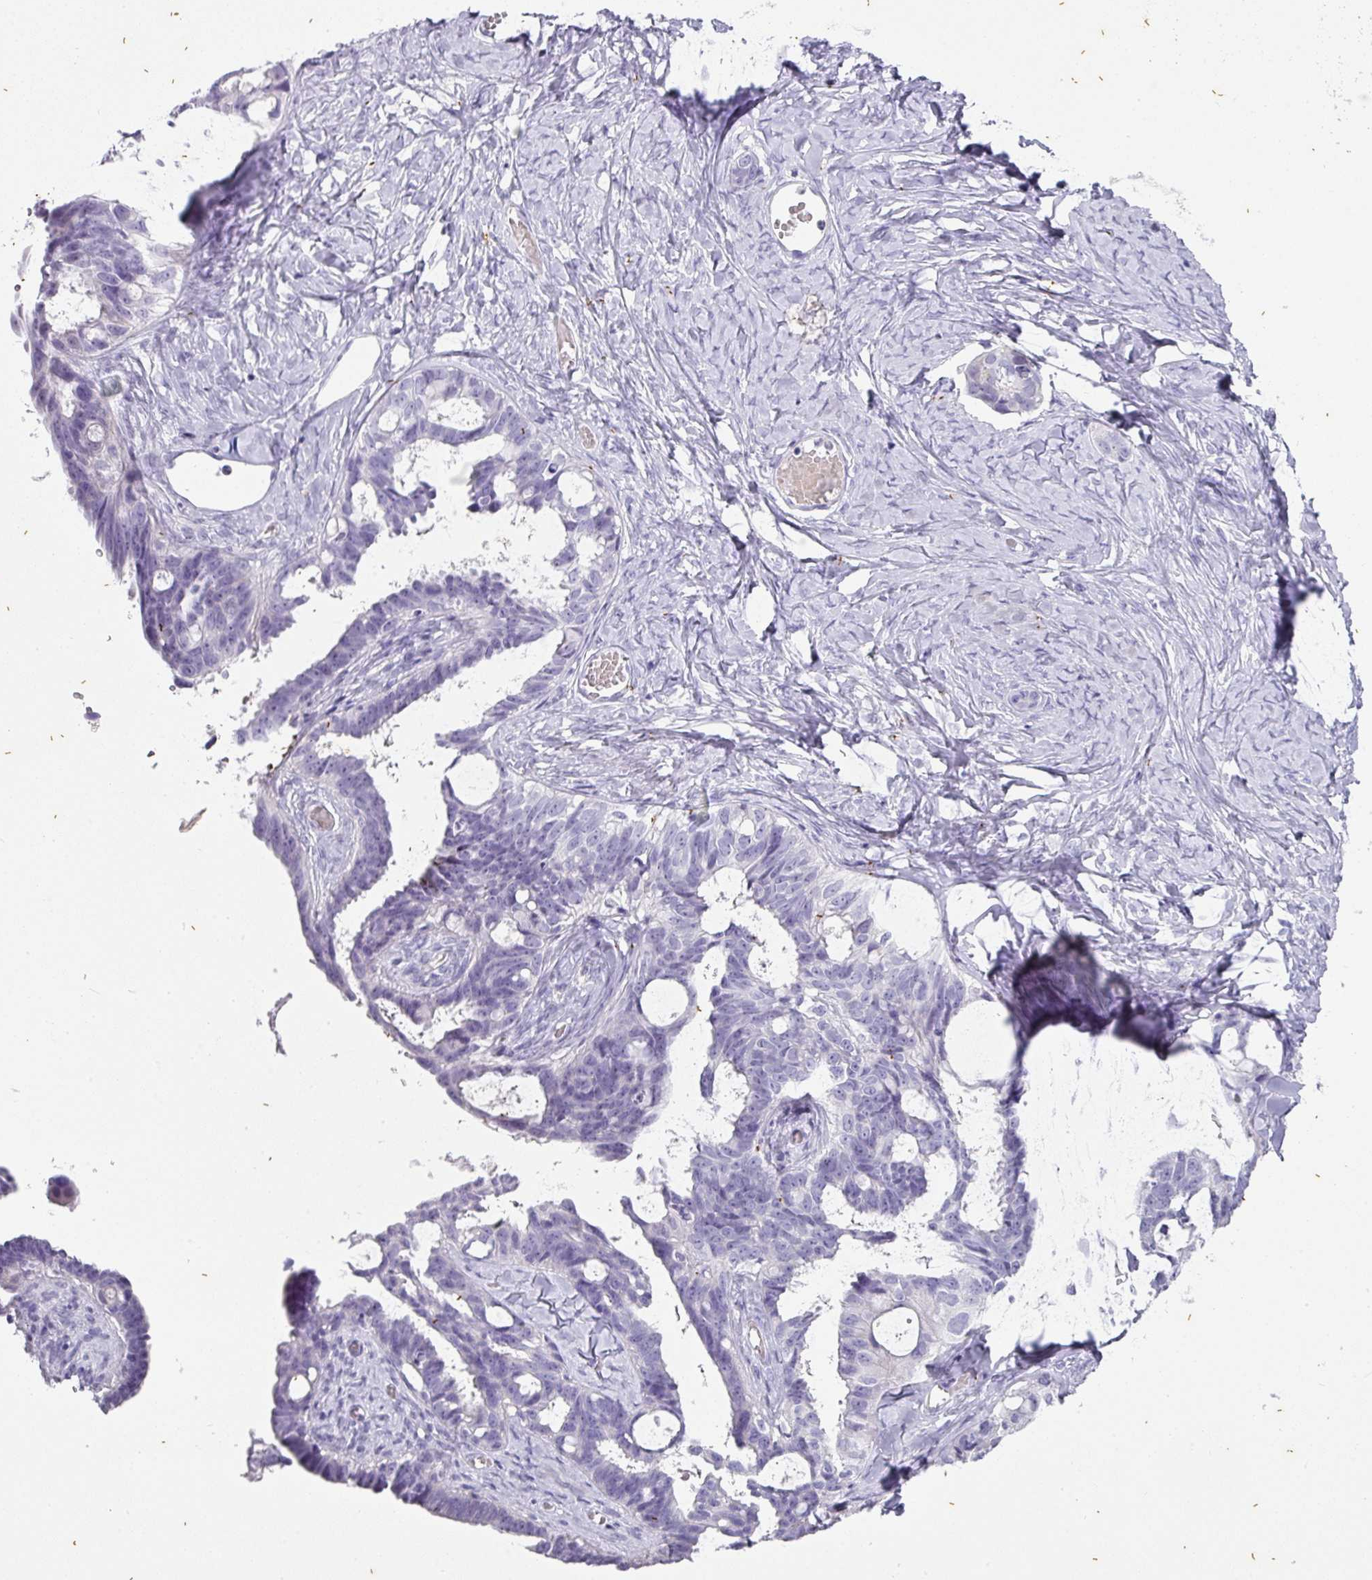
{"staining": {"intensity": "negative", "quantity": "none", "location": "none"}, "tissue": "ovarian cancer", "cell_type": "Tumor cells", "image_type": "cancer", "snomed": [{"axis": "morphology", "description": "Cystadenocarcinoma, serous, NOS"}, {"axis": "topography", "description": "Ovary"}], "caption": "Immunohistochemistry histopathology image of ovarian cancer (serous cystadenocarcinoma) stained for a protein (brown), which shows no positivity in tumor cells.", "gene": "OR52N1", "patient": {"sex": "female", "age": 69}}